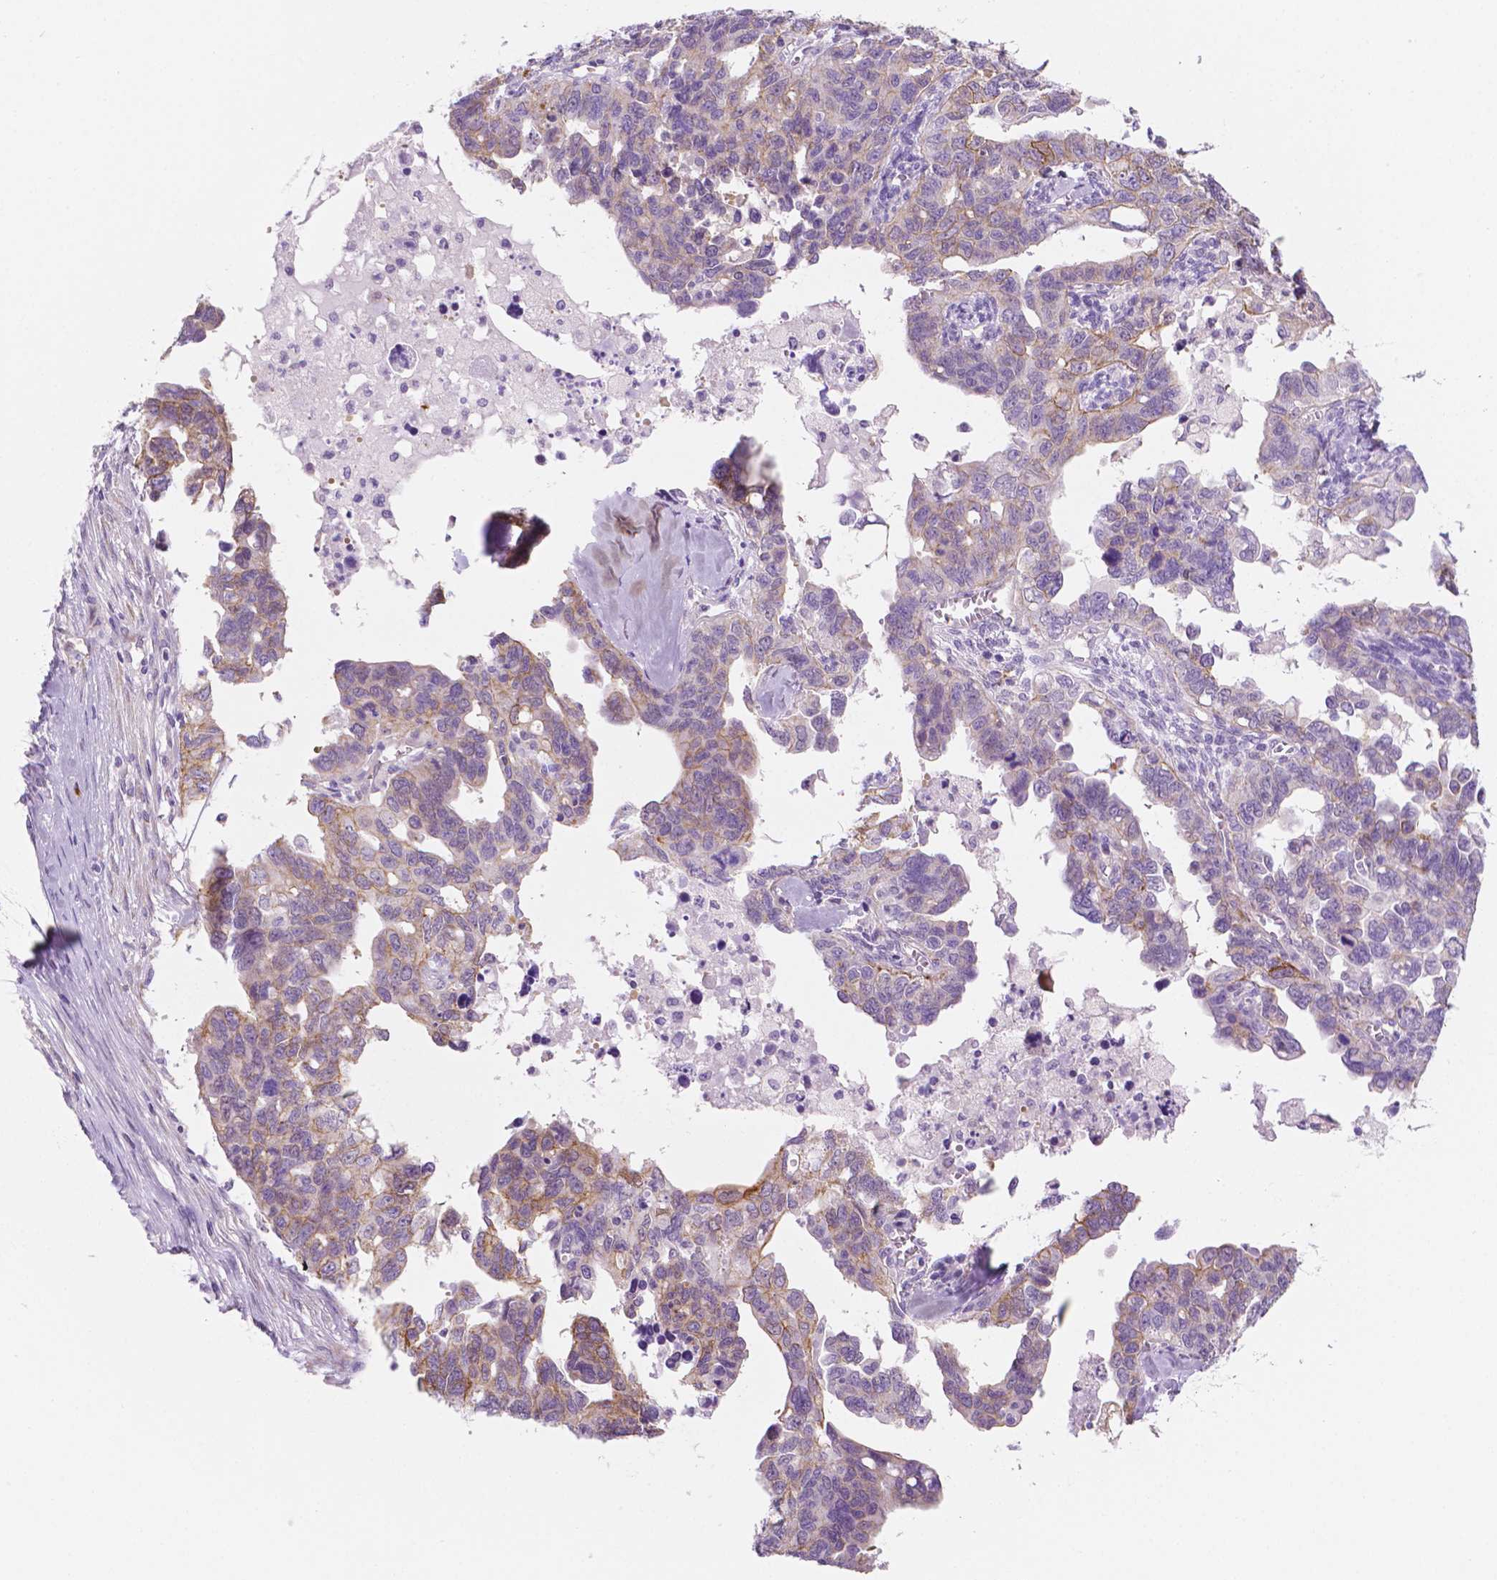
{"staining": {"intensity": "weak", "quantity": "<25%", "location": "cytoplasmic/membranous"}, "tissue": "ovarian cancer", "cell_type": "Tumor cells", "image_type": "cancer", "snomed": [{"axis": "morphology", "description": "Cystadenocarcinoma, serous, NOS"}, {"axis": "topography", "description": "Ovary"}], "caption": "The immunohistochemistry micrograph has no significant positivity in tumor cells of serous cystadenocarcinoma (ovarian) tissue.", "gene": "EPPK1", "patient": {"sex": "female", "age": 69}}